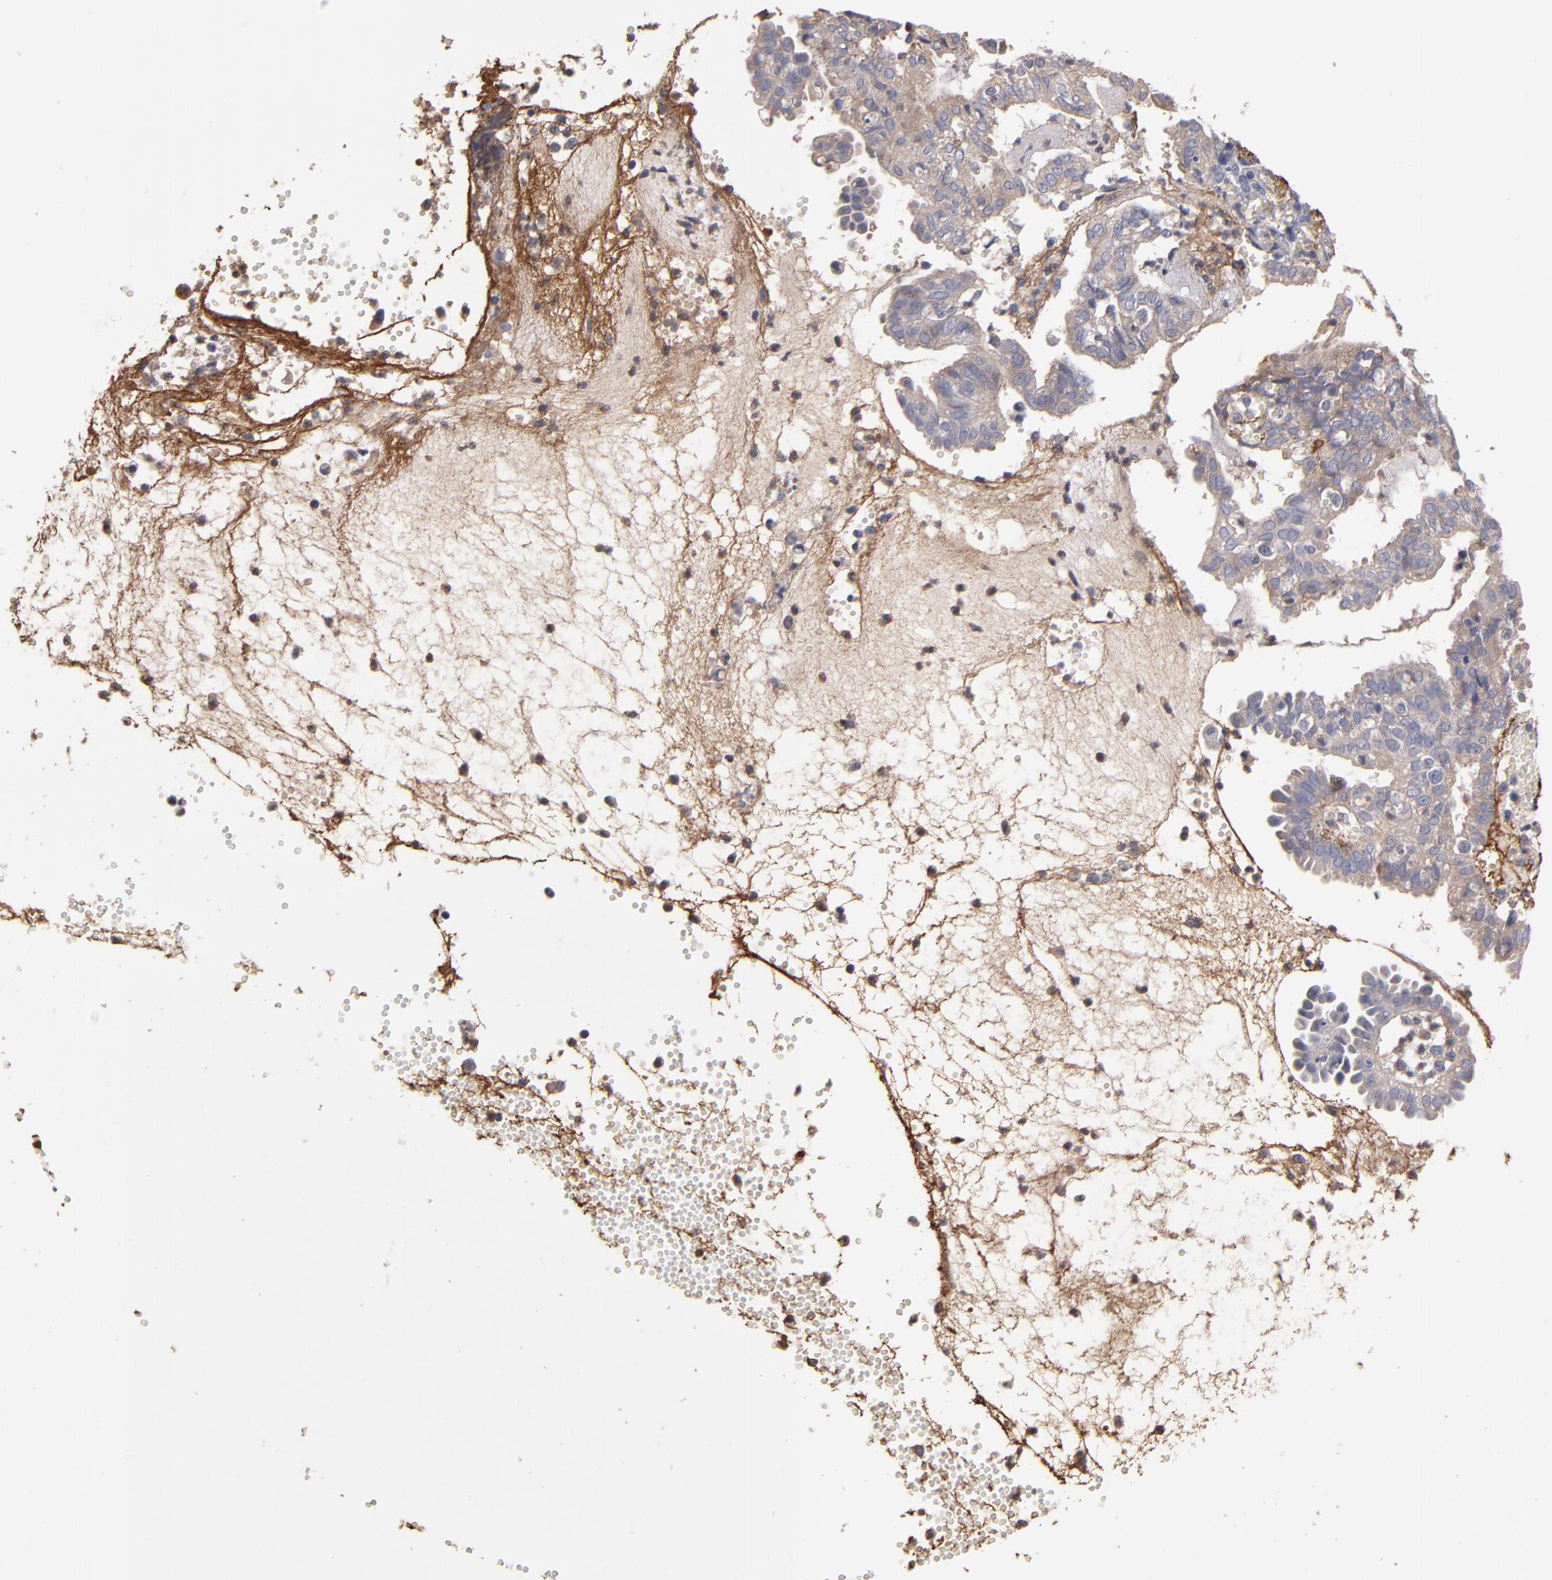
{"staining": {"intensity": "weak", "quantity": ">75%", "location": "cytoplasmic/membranous"}, "tissue": "endometrial cancer", "cell_type": "Tumor cells", "image_type": "cancer", "snomed": [{"axis": "morphology", "description": "Adenocarcinoma, NOS"}, {"axis": "topography", "description": "Endometrium"}], "caption": "This image shows immunohistochemistry staining of endometrial adenocarcinoma, with low weak cytoplasmic/membranous positivity in approximately >75% of tumor cells.", "gene": "DACT1", "patient": {"sex": "female", "age": 66}}